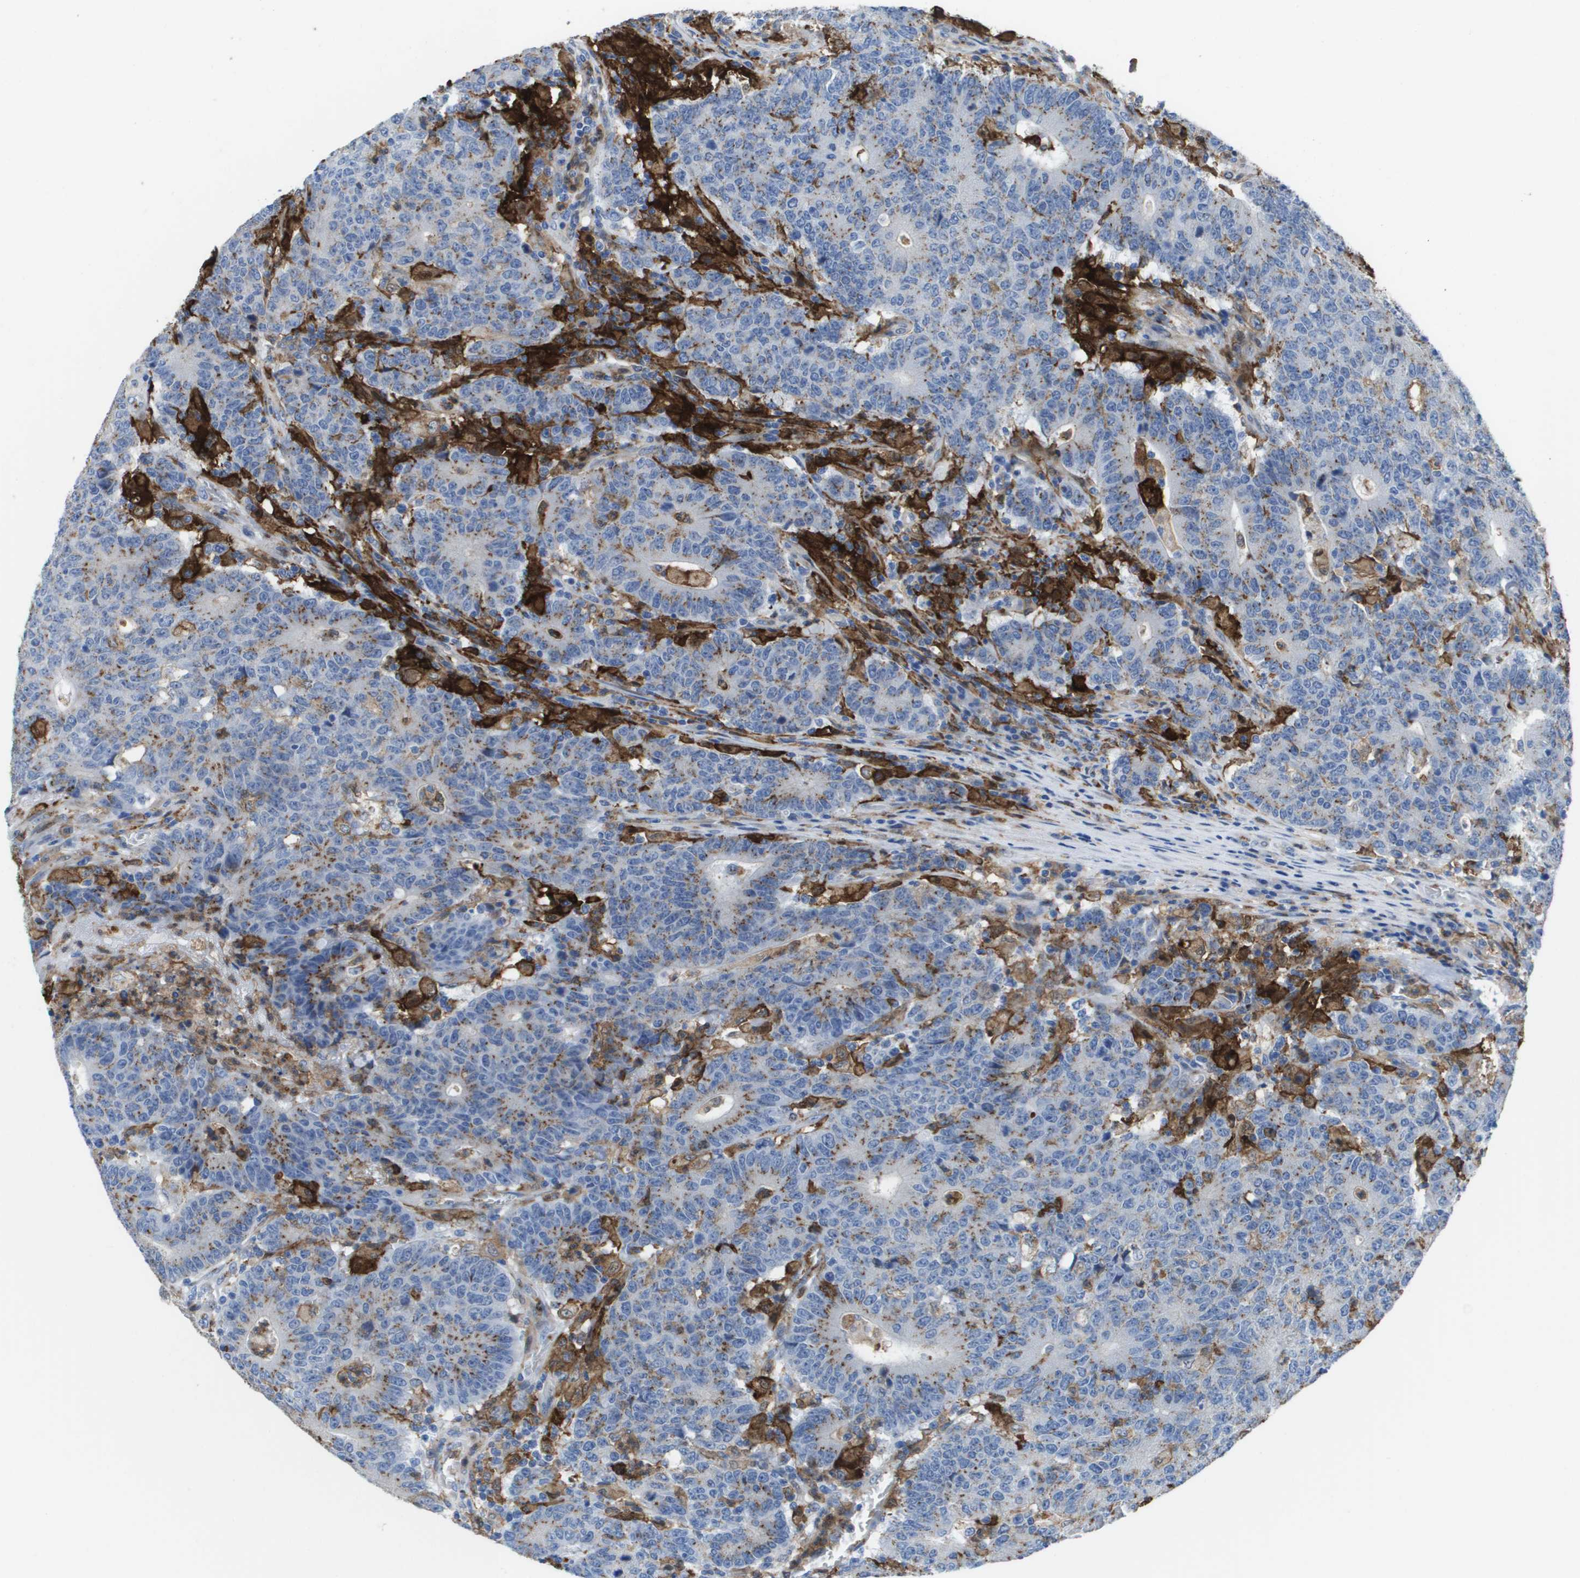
{"staining": {"intensity": "weak", "quantity": ">75%", "location": "cytoplasmic/membranous"}, "tissue": "colorectal cancer", "cell_type": "Tumor cells", "image_type": "cancer", "snomed": [{"axis": "morphology", "description": "Normal tissue, NOS"}, {"axis": "morphology", "description": "Adenocarcinoma, NOS"}, {"axis": "topography", "description": "Colon"}], "caption": "Weak cytoplasmic/membranous staining for a protein is appreciated in about >75% of tumor cells of colorectal cancer (adenocarcinoma) using IHC.", "gene": "SLC37A2", "patient": {"sex": "female", "age": 75}}